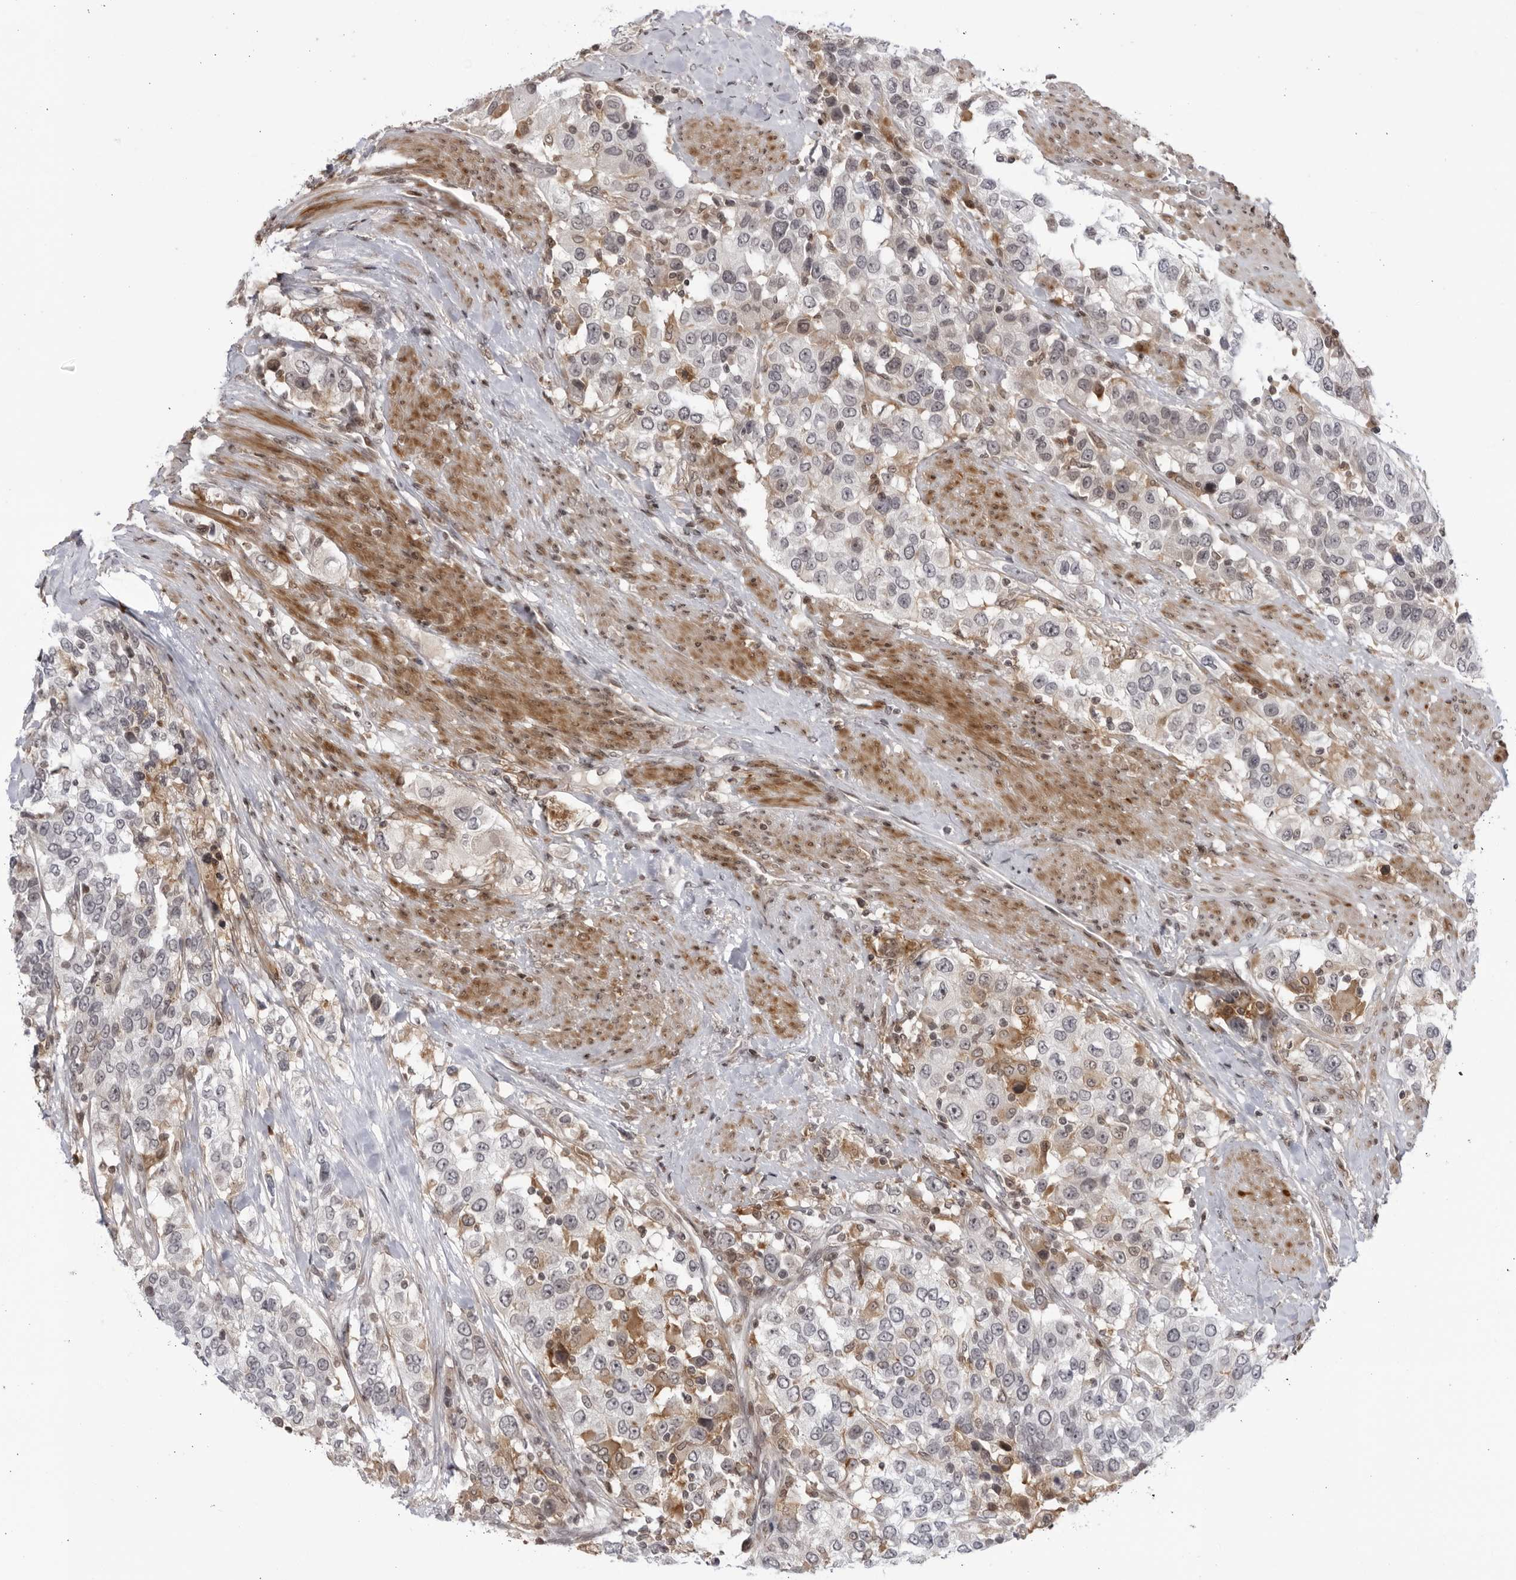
{"staining": {"intensity": "negative", "quantity": "none", "location": "none"}, "tissue": "urothelial cancer", "cell_type": "Tumor cells", "image_type": "cancer", "snomed": [{"axis": "morphology", "description": "Urothelial carcinoma, High grade"}, {"axis": "topography", "description": "Urinary bladder"}], "caption": "DAB (3,3'-diaminobenzidine) immunohistochemical staining of urothelial cancer displays no significant positivity in tumor cells.", "gene": "DTL", "patient": {"sex": "female", "age": 80}}